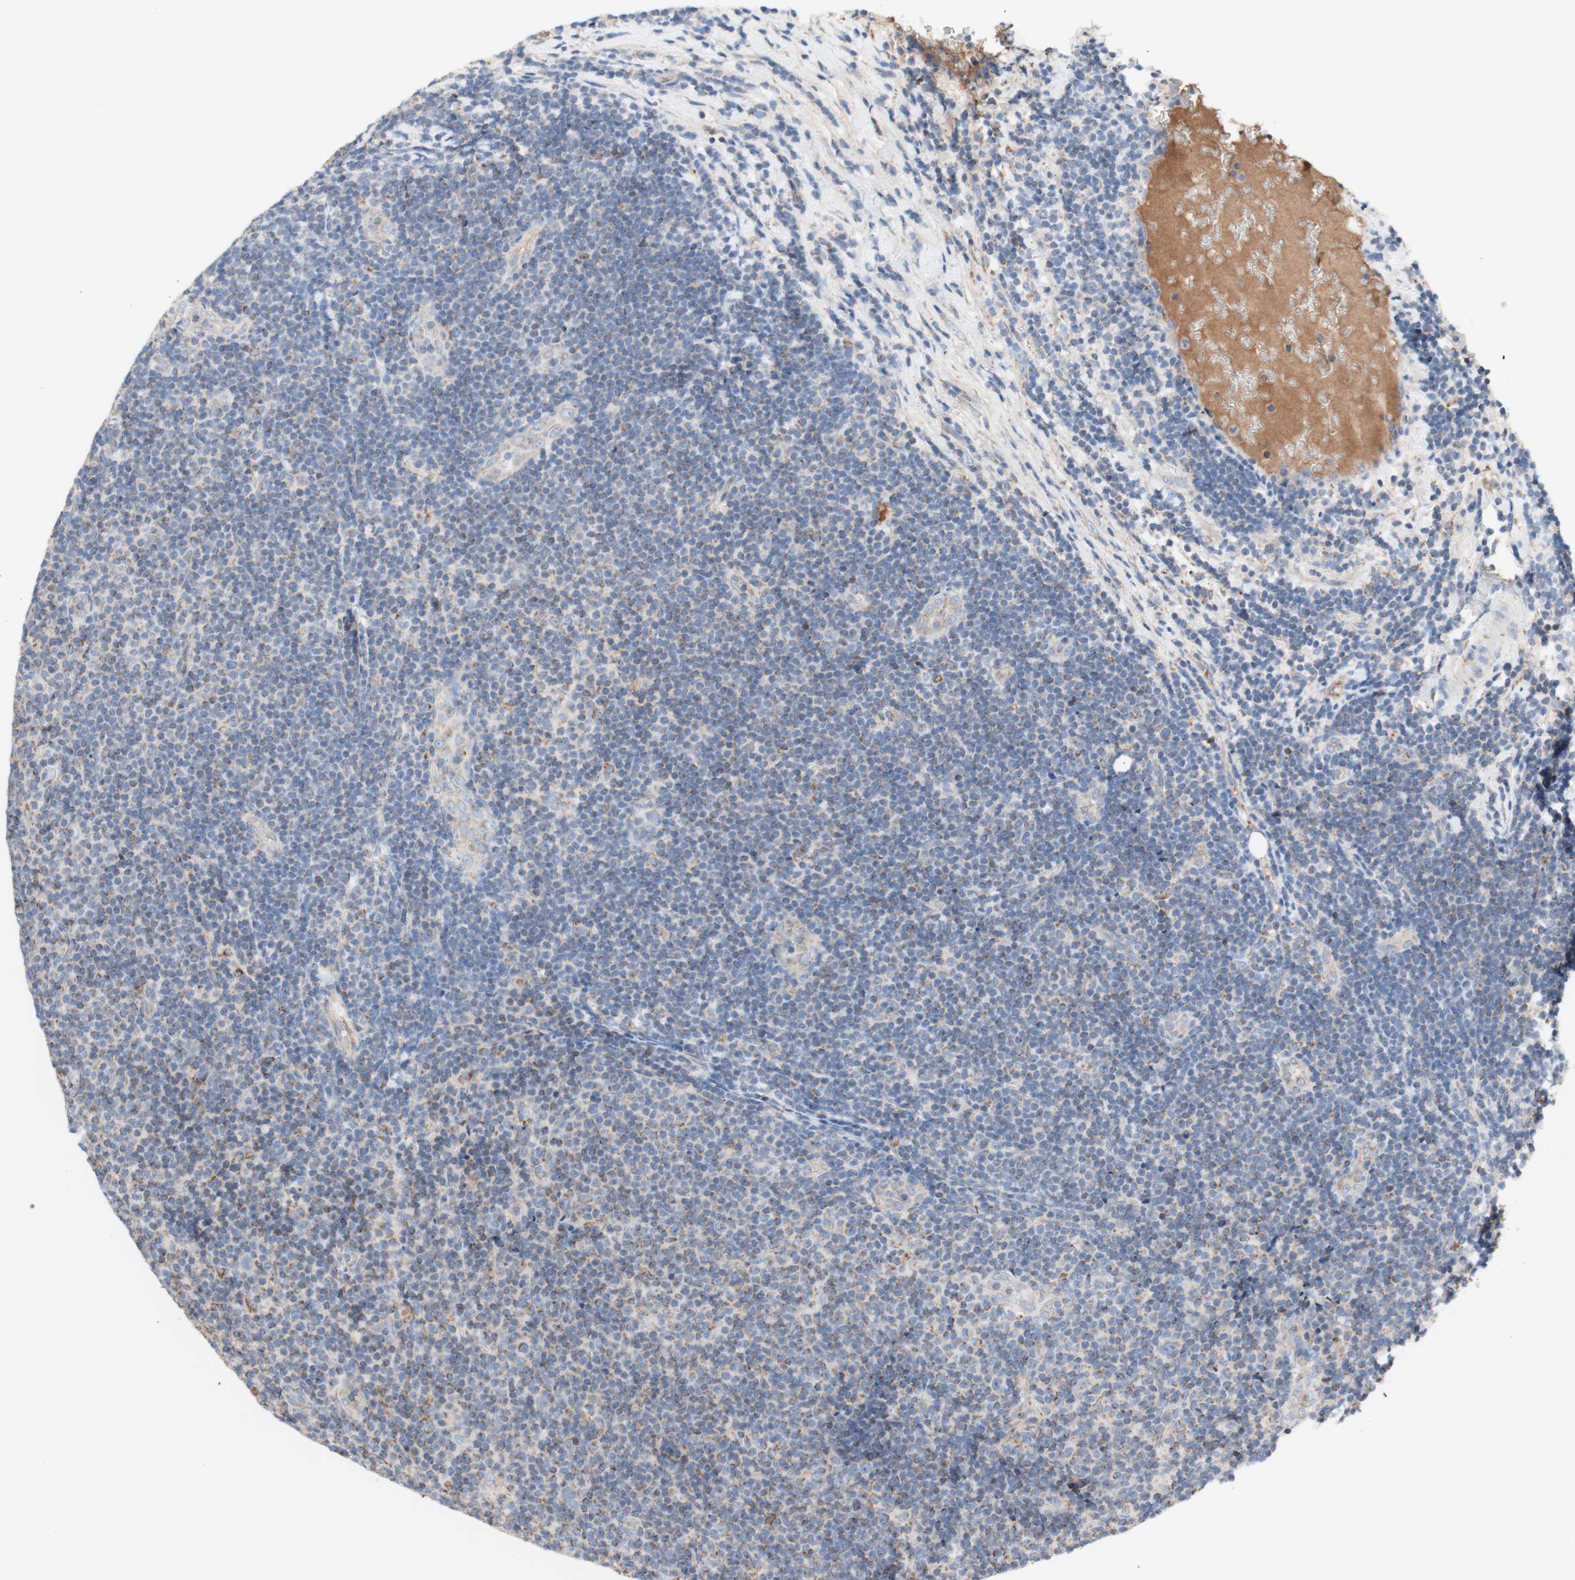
{"staining": {"intensity": "moderate", "quantity": "<25%", "location": "cytoplasmic/membranous"}, "tissue": "lymphoma", "cell_type": "Tumor cells", "image_type": "cancer", "snomed": [{"axis": "morphology", "description": "Malignant lymphoma, non-Hodgkin's type, Low grade"}, {"axis": "topography", "description": "Lymph node"}], "caption": "A brown stain highlights moderate cytoplasmic/membranous expression of a protein in human low-grade malignant lymphoma, non-Hodgkin's type tumor cells. (DAB (3,3'-diaminobenzidine) IHC, brown staining for protein, blue staining for nuclei).", "gene": "SDHB", "patient": {"sex": "male", "age": 83}}